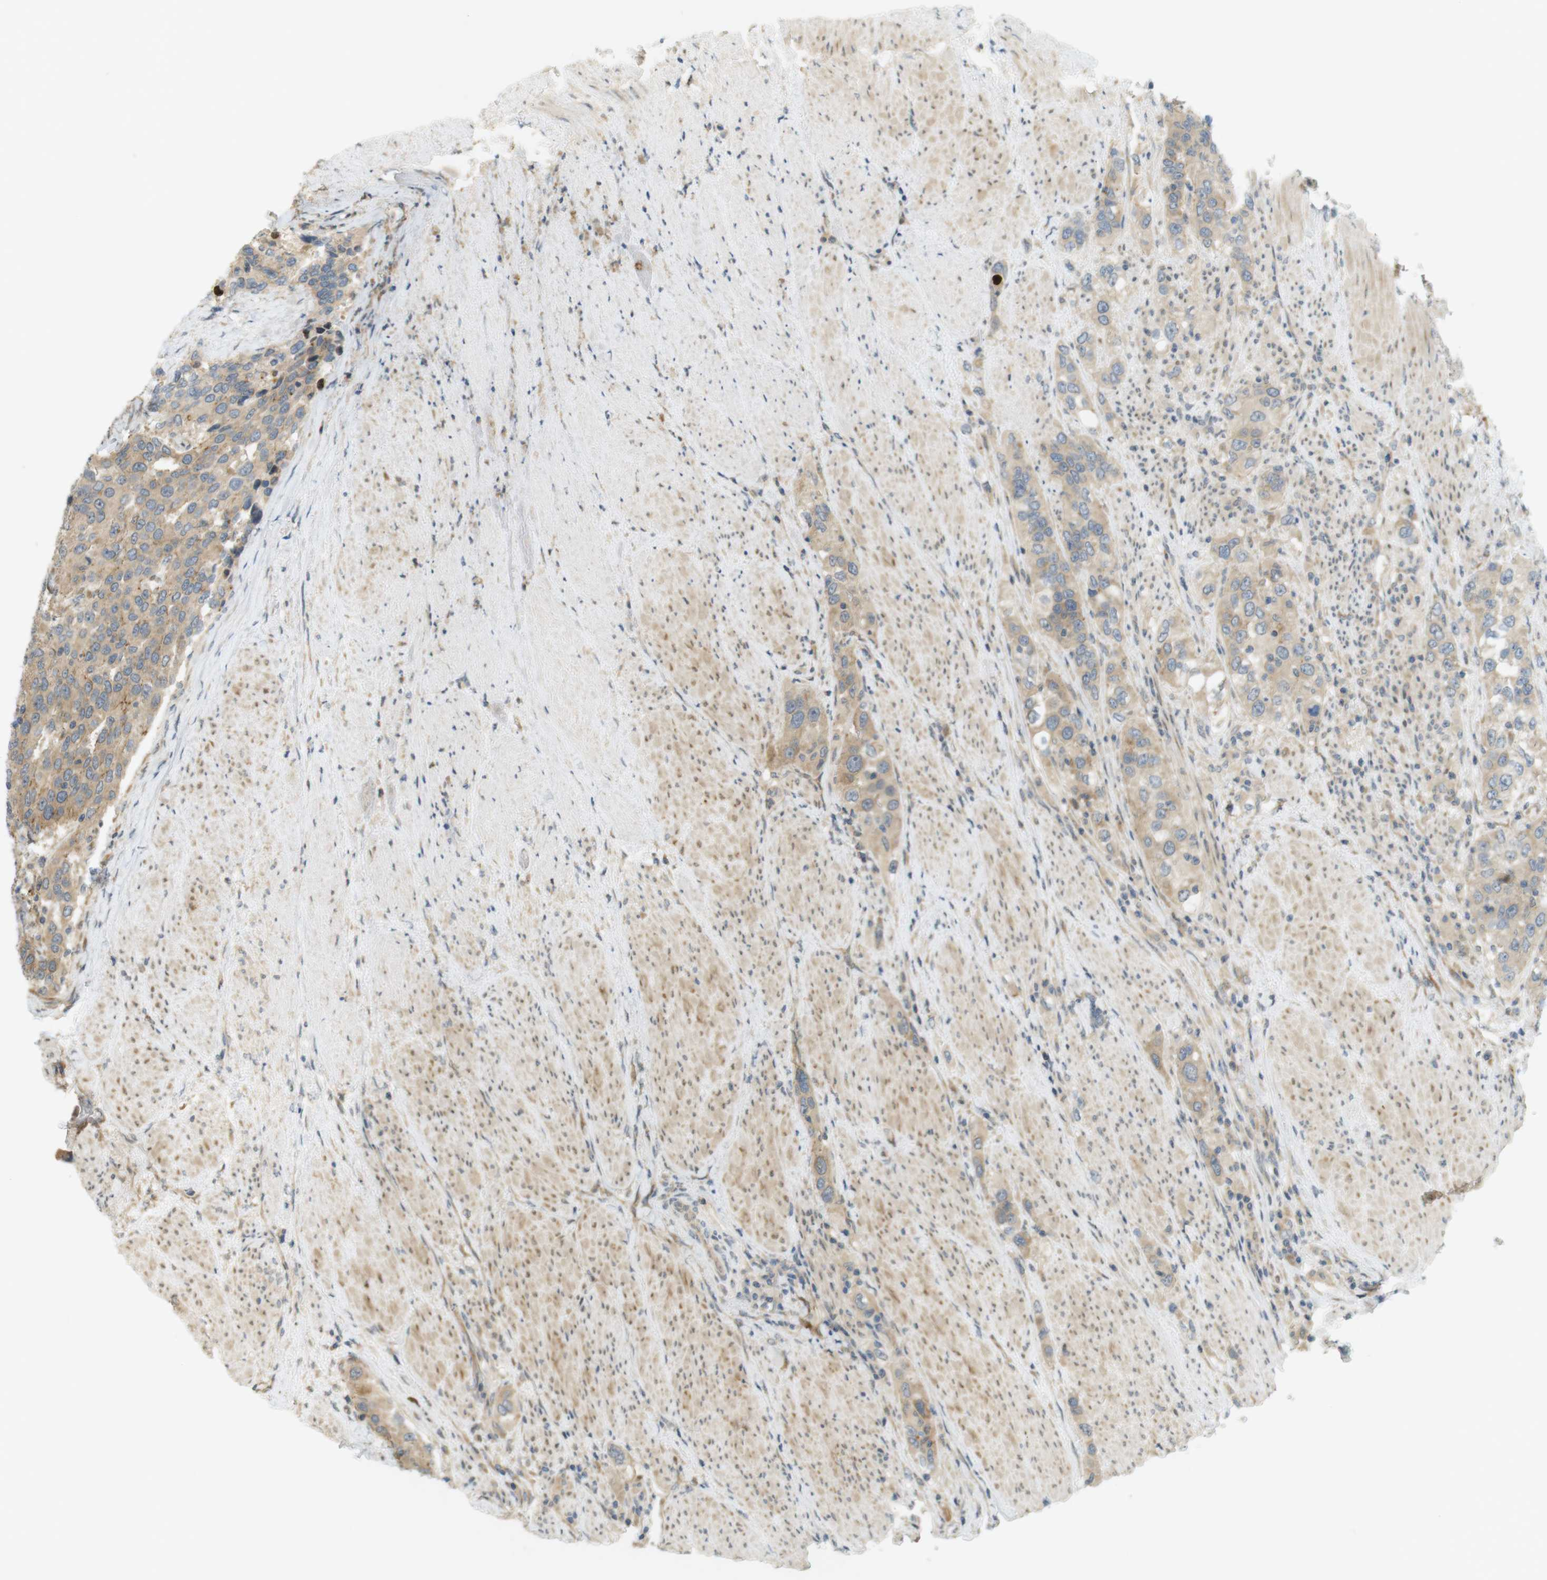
{"staining": {"intensity": "weak", "quantity": ">75%", "location": "cytoplasmic/membranous"}, "tissue": "urothelial cancer", "cell_type": "Tumor cells", "image_type": "cancer", "snomed": [{"axis": "morphology", "description": "Urothelial carcinoma, High grade"}, {"axis": "topography", "description": "Urinary bladder"}], "caption": "Human high-grade urothelial carcinoma stained with a brown dye reveals weak cytoplasmic/membranous positive staining in about >75% of tumor cells.", "gene": "CLRN3", "patient": {"sex": "female", "age": 80}}